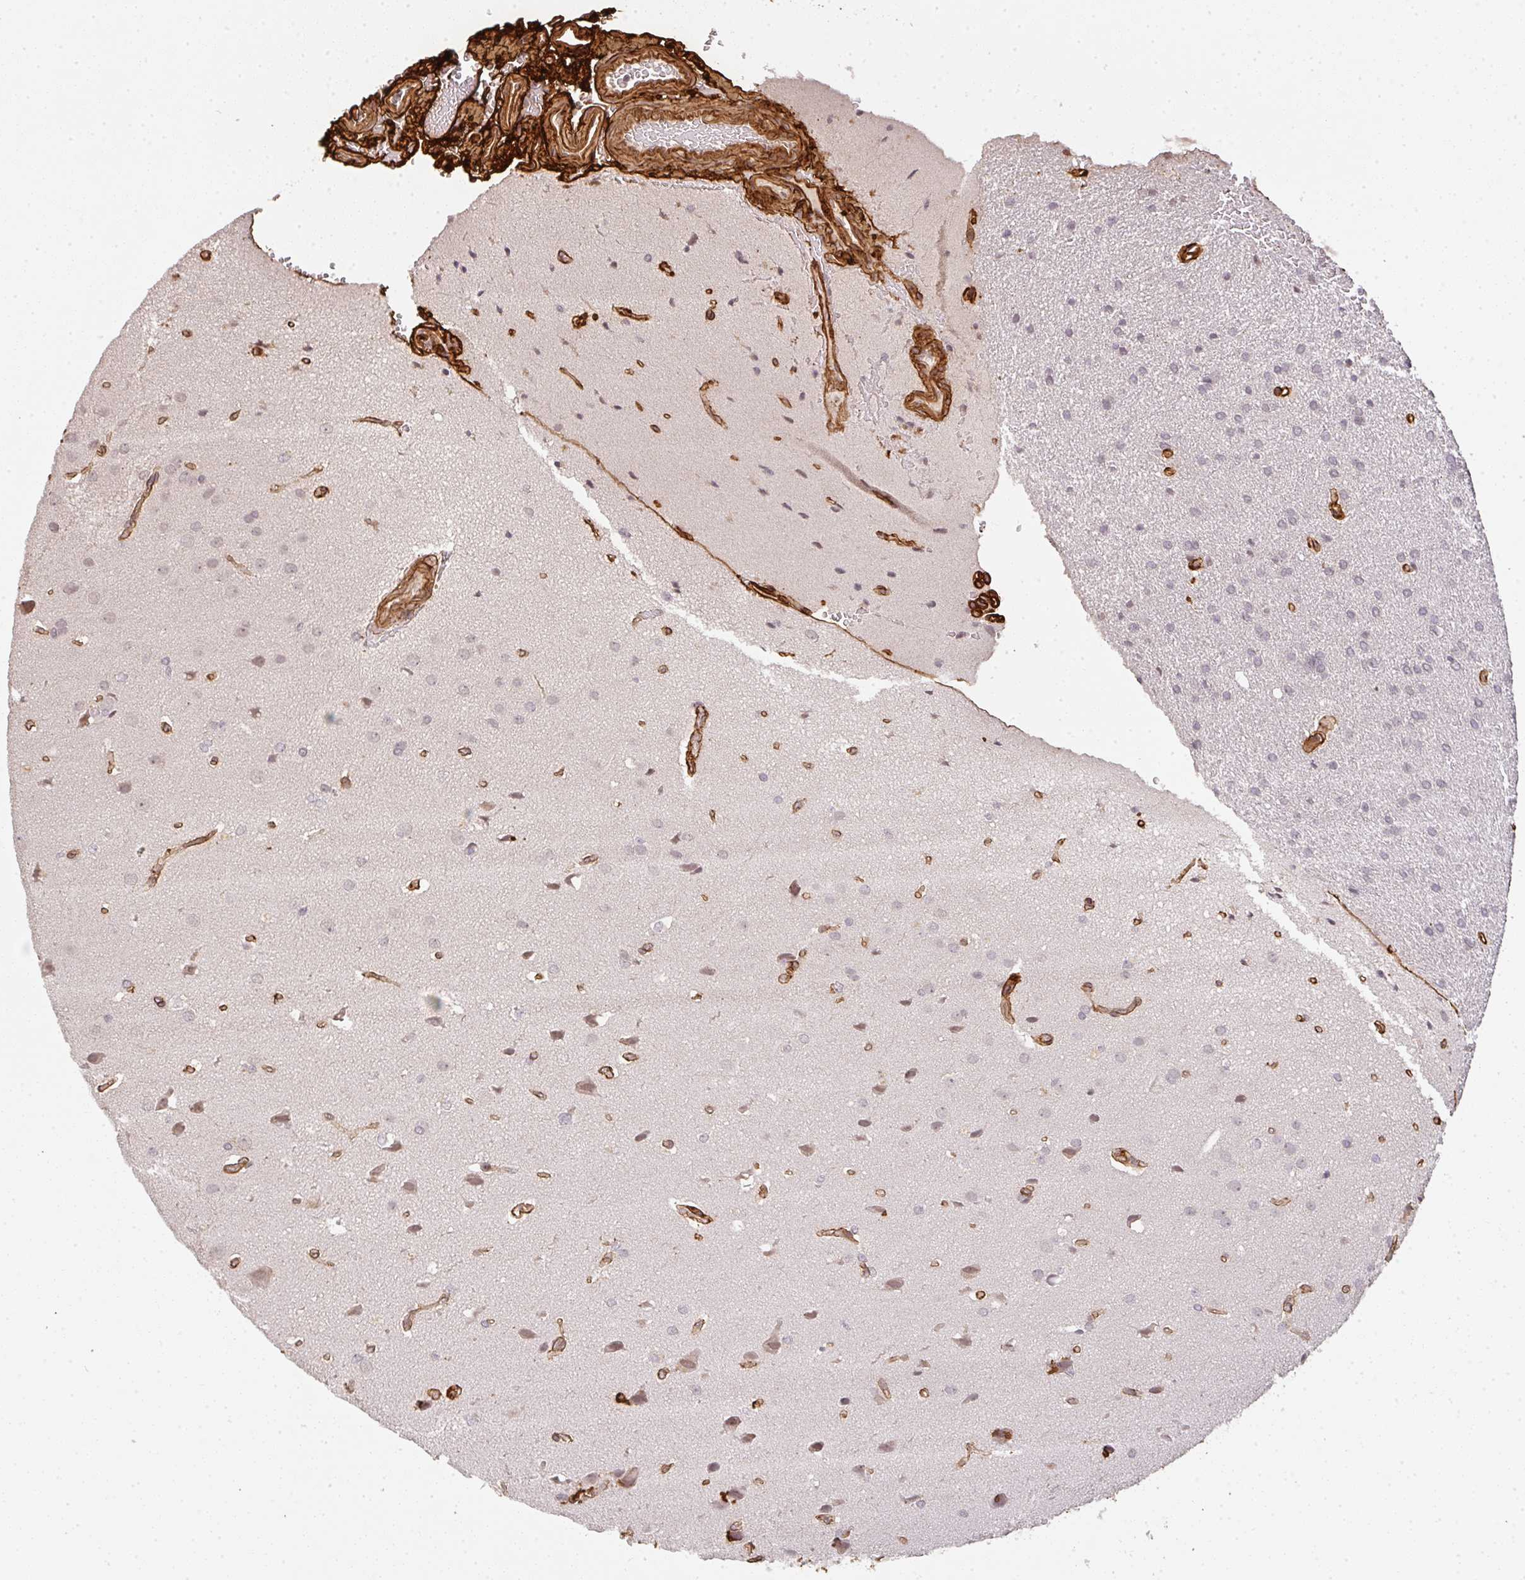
{"staining": {"intensity": "negative", "quantity": "none", "location": "none"}, "tissue": "glioma", "cell_type": "Tumor cells", "image_type": "cancer", "snomed": [{"axis": "morphology", "description": "Glioma, malignant, Low grade"}, {"axis": "topography", "description": "Brain"}], "caption": "This is an immunohistochemistry photomicrograph of malignant low-grade glioma. There is no expression in tumor cells.", "gene": "COL3A1", "patient": {"sex": "female", "age": 33}}